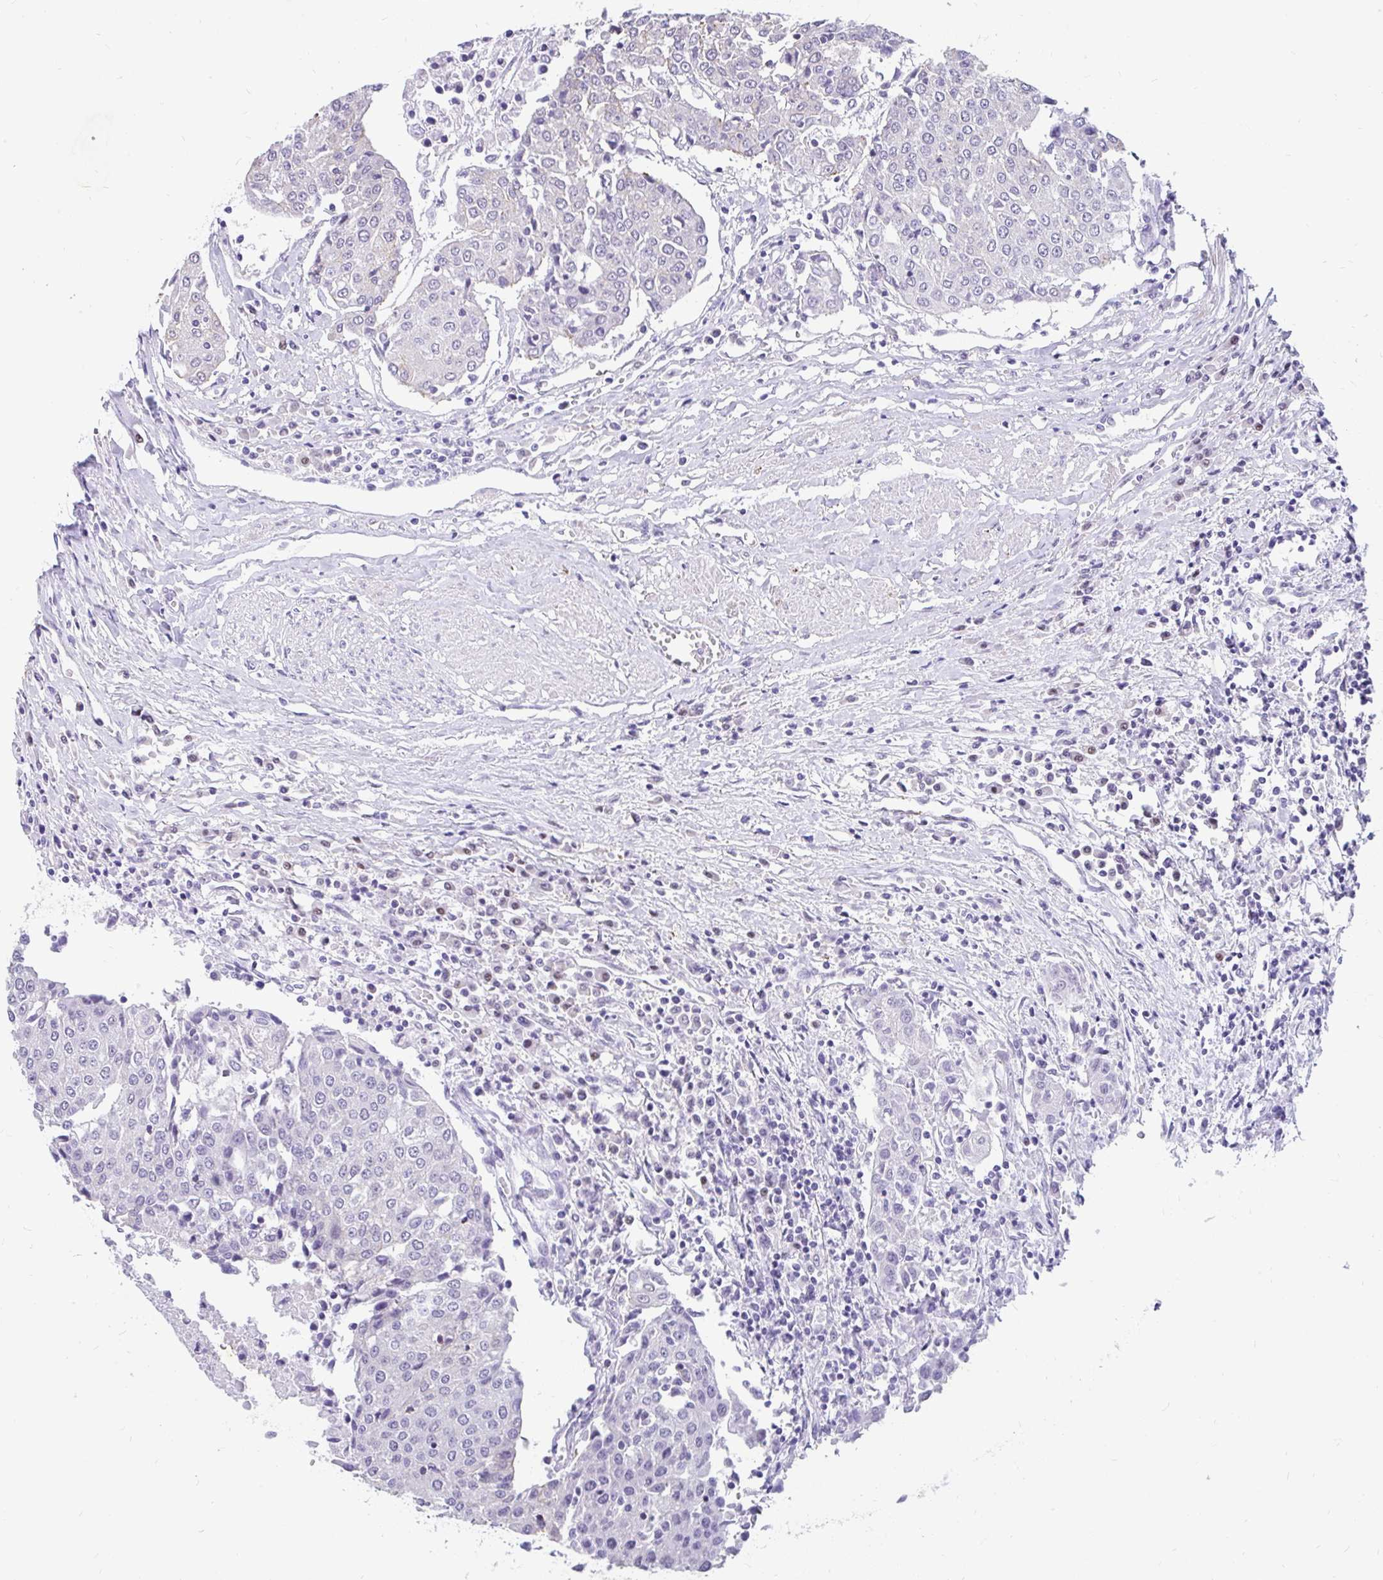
{"staining": {"intensity": "negative", "quantity": "none", "location": "none"}, "tissue": "urothelial cancer", "cell_type": "Tumor cells", "image_type": "cancer", "snomed": [{"axis": "morphology", "description": "Urothelial carcinoma, High grade"}, {"axis": "topography", "description": "Urinary bladder"}], "caption": "A photomicrograph of urothelial cancer stained for a protein reveals no brown staining in tumor cells.", "gene": "EML5", "patient": {"sex": "female", "age": 85}}